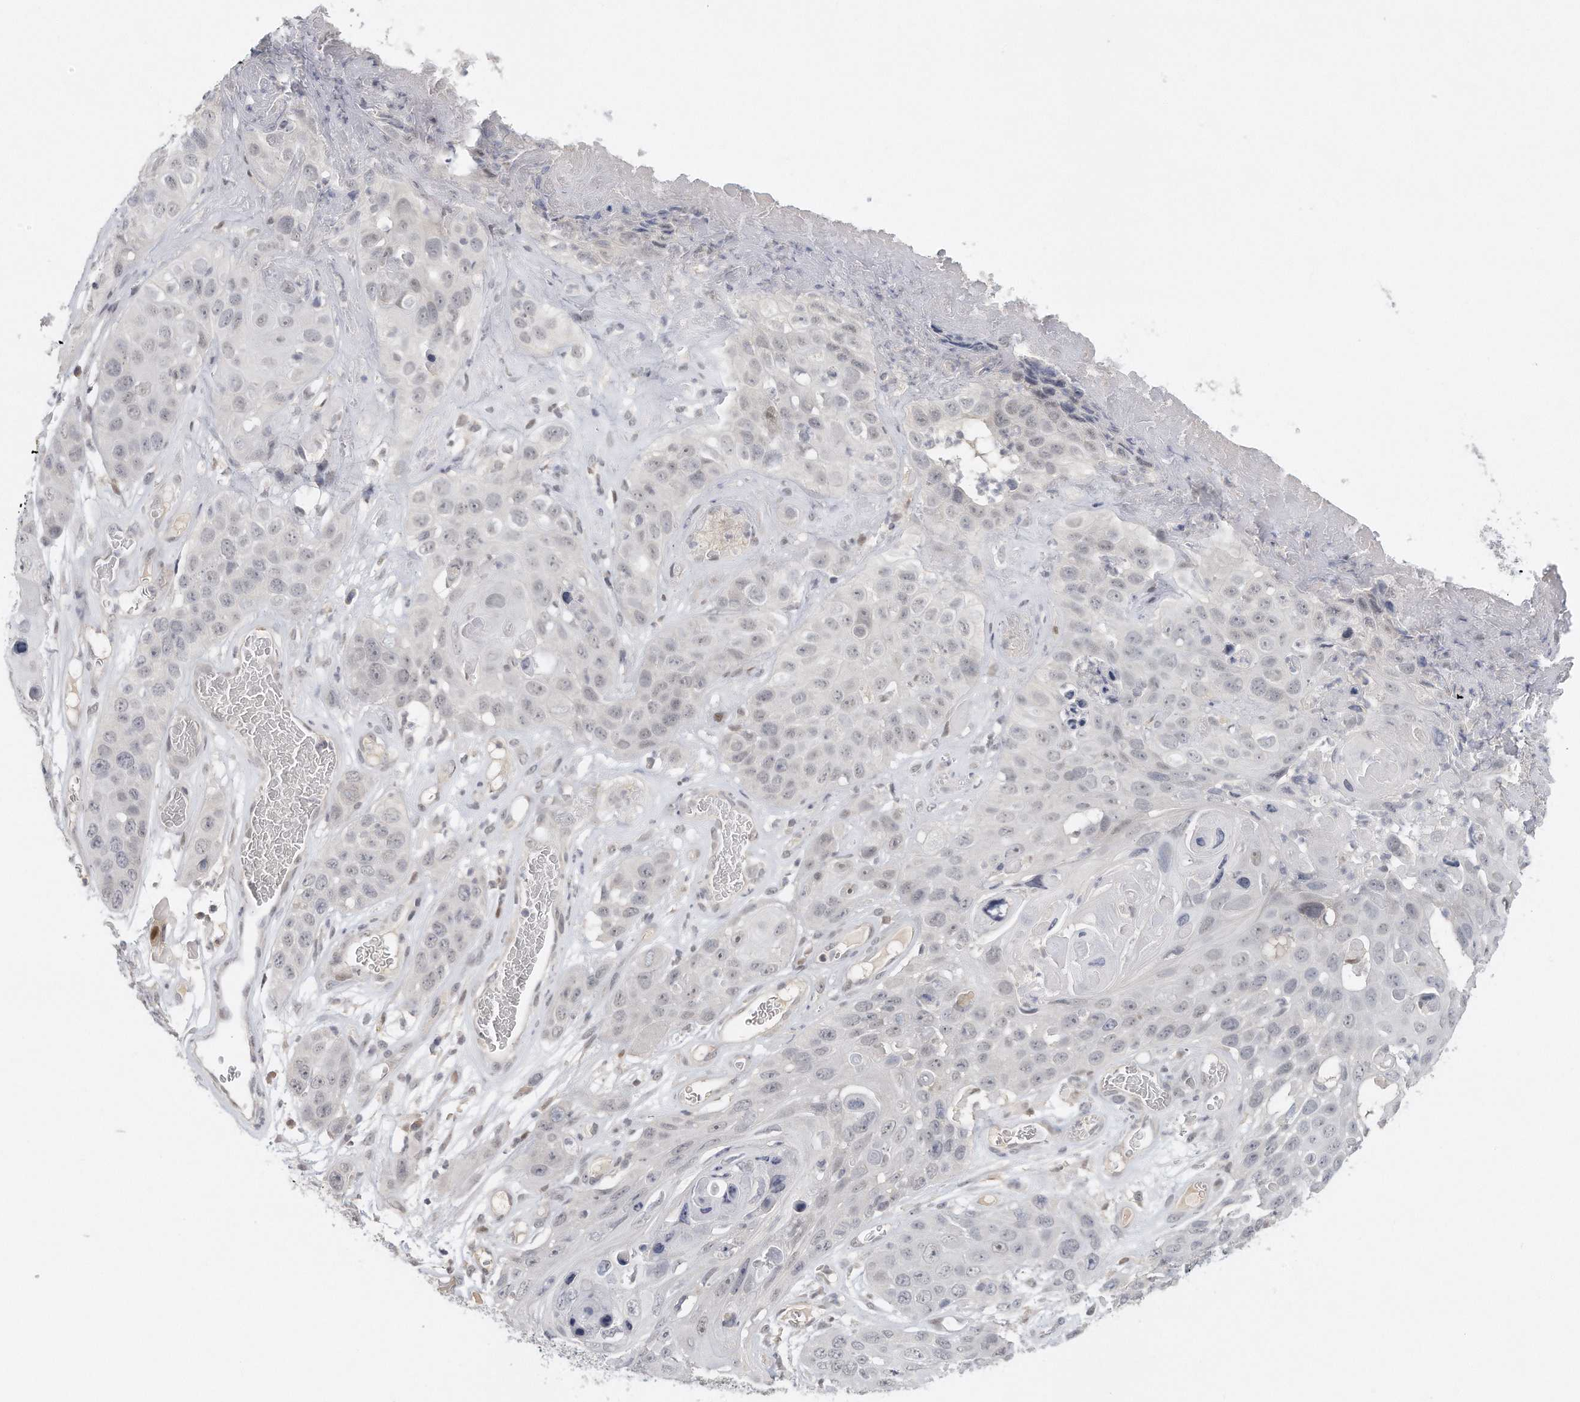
{"staining": {"intensity": "weak", "quantity": "<25%", "location": "nuclear"}, "tissue": "skin cancer", "cell_type": "Tumor cells", "image_type": "cancer", "snomed": [{"axis": "morphology", "description": "Squamous cell carcinoma, NOS"}, {"axis": "topography", "description": "Skin"}], "caption": "An immunohistochemistry image of skin cancer (squamous cell carcinoma) is shown. There is no staining in tumor cells of skin cancer (squamous cell carcinoma). (DAB (3,3'-diaminobenzidine) immunohistochemistry (IHC) with hematoxylin counter stain).", "gene": "DDX43", "patient": {"sex": "male", "age": 55}}